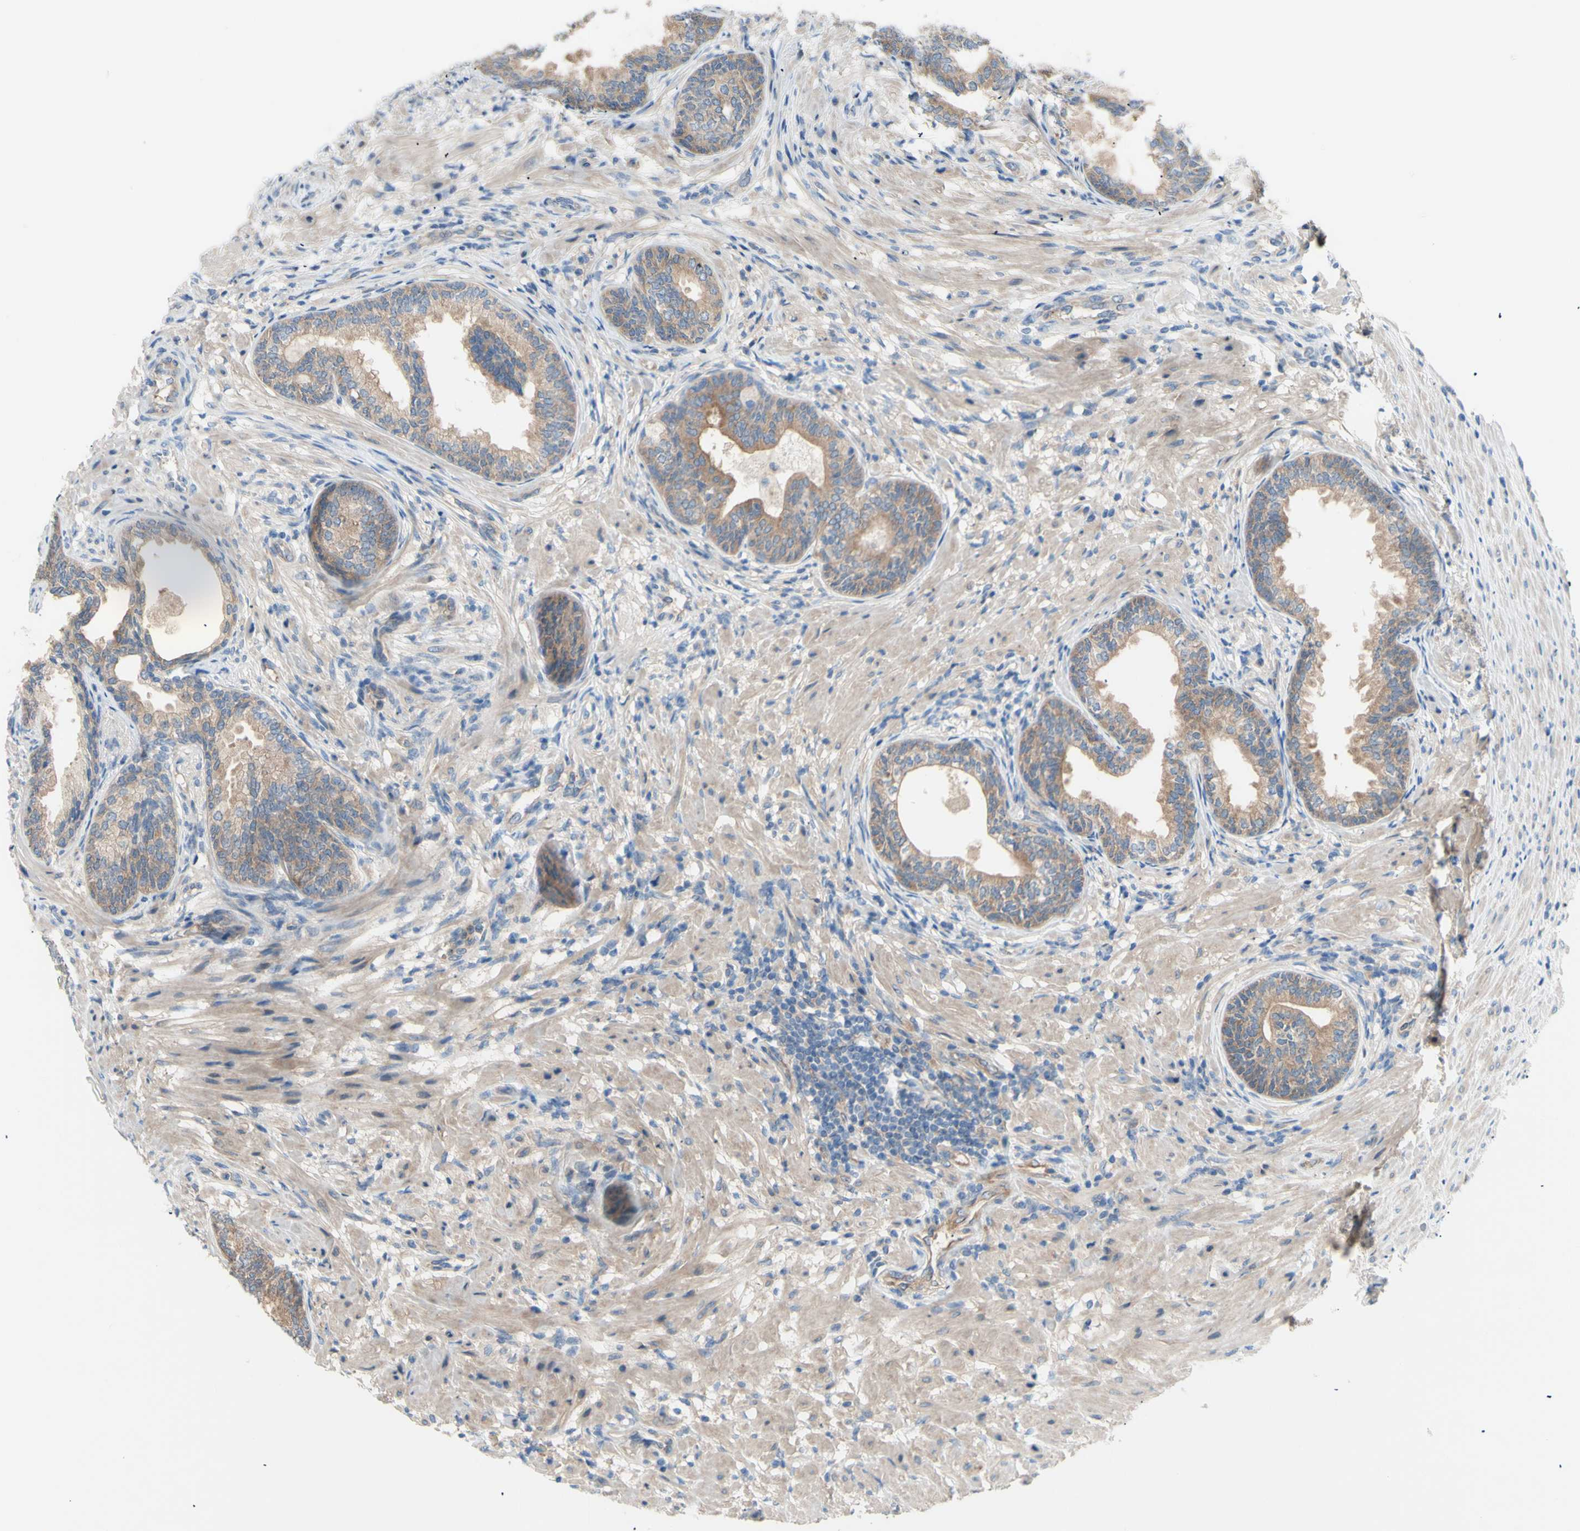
{"staining": {"intensity": "moderate", "quantity": ">75%", "location": "cytoplasmic/membranous"}, "tissue": "prostate", "cell_type": "Glandular cells", "image_type": "normal", "snomed": [{"axis": "morphology", "description": "Normal tissue, NOS"}, {"axis": "topography", "description": "Prostate"}], "caption": "IHC (DAB (3,3'-diaminobenzidine)) staining of normal human prostate demonstrates moderate cytoplasmic/membranous protein staining in about >75% of glandular cells. Immunohistochemistry stains the protein of interest in brown and the nuclei are stained blue.", "gene": "DYNLRB1", "patient": {"sex": "male", "age": 76}}